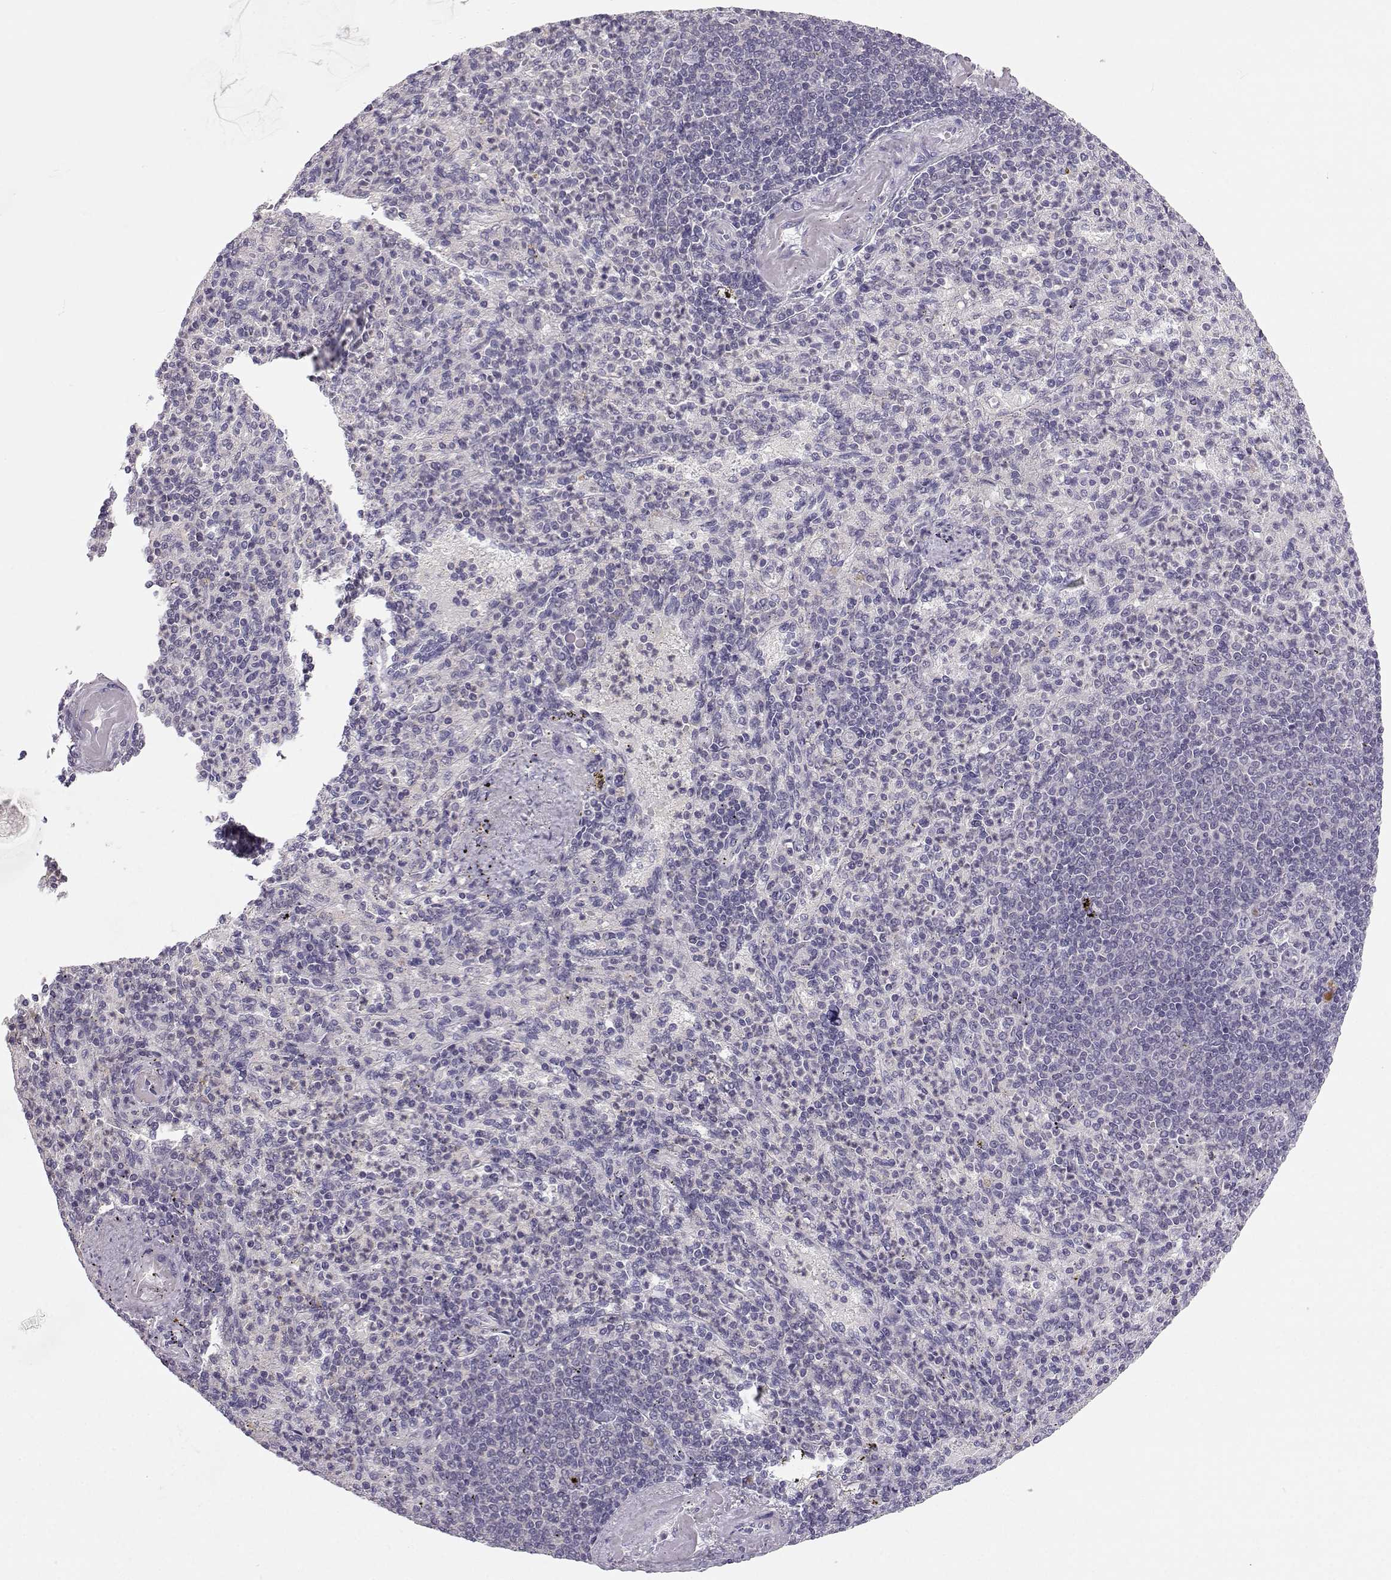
{"staining": {"intensity": "negative", "quantity": "none", "location": "none"}, "tissue": "spleen", "cell_type": "Cells in red pulp", "image_type": "normal", "snomed": [{"axis": "morphology", "description": "Normal tissue, NOS"}, {"axis": "topography", "description": "Spleen"}], "caption": "Cells in red pulp show no significant positivity in benign spleen. Brightfield microscopy of immunohistochemistry (IHC) stained with DAB (brown) and hematoxylin (blue), captured at high magnification.", "gene": "MROH7", "patient": {"sex": "female", "age": 74}}